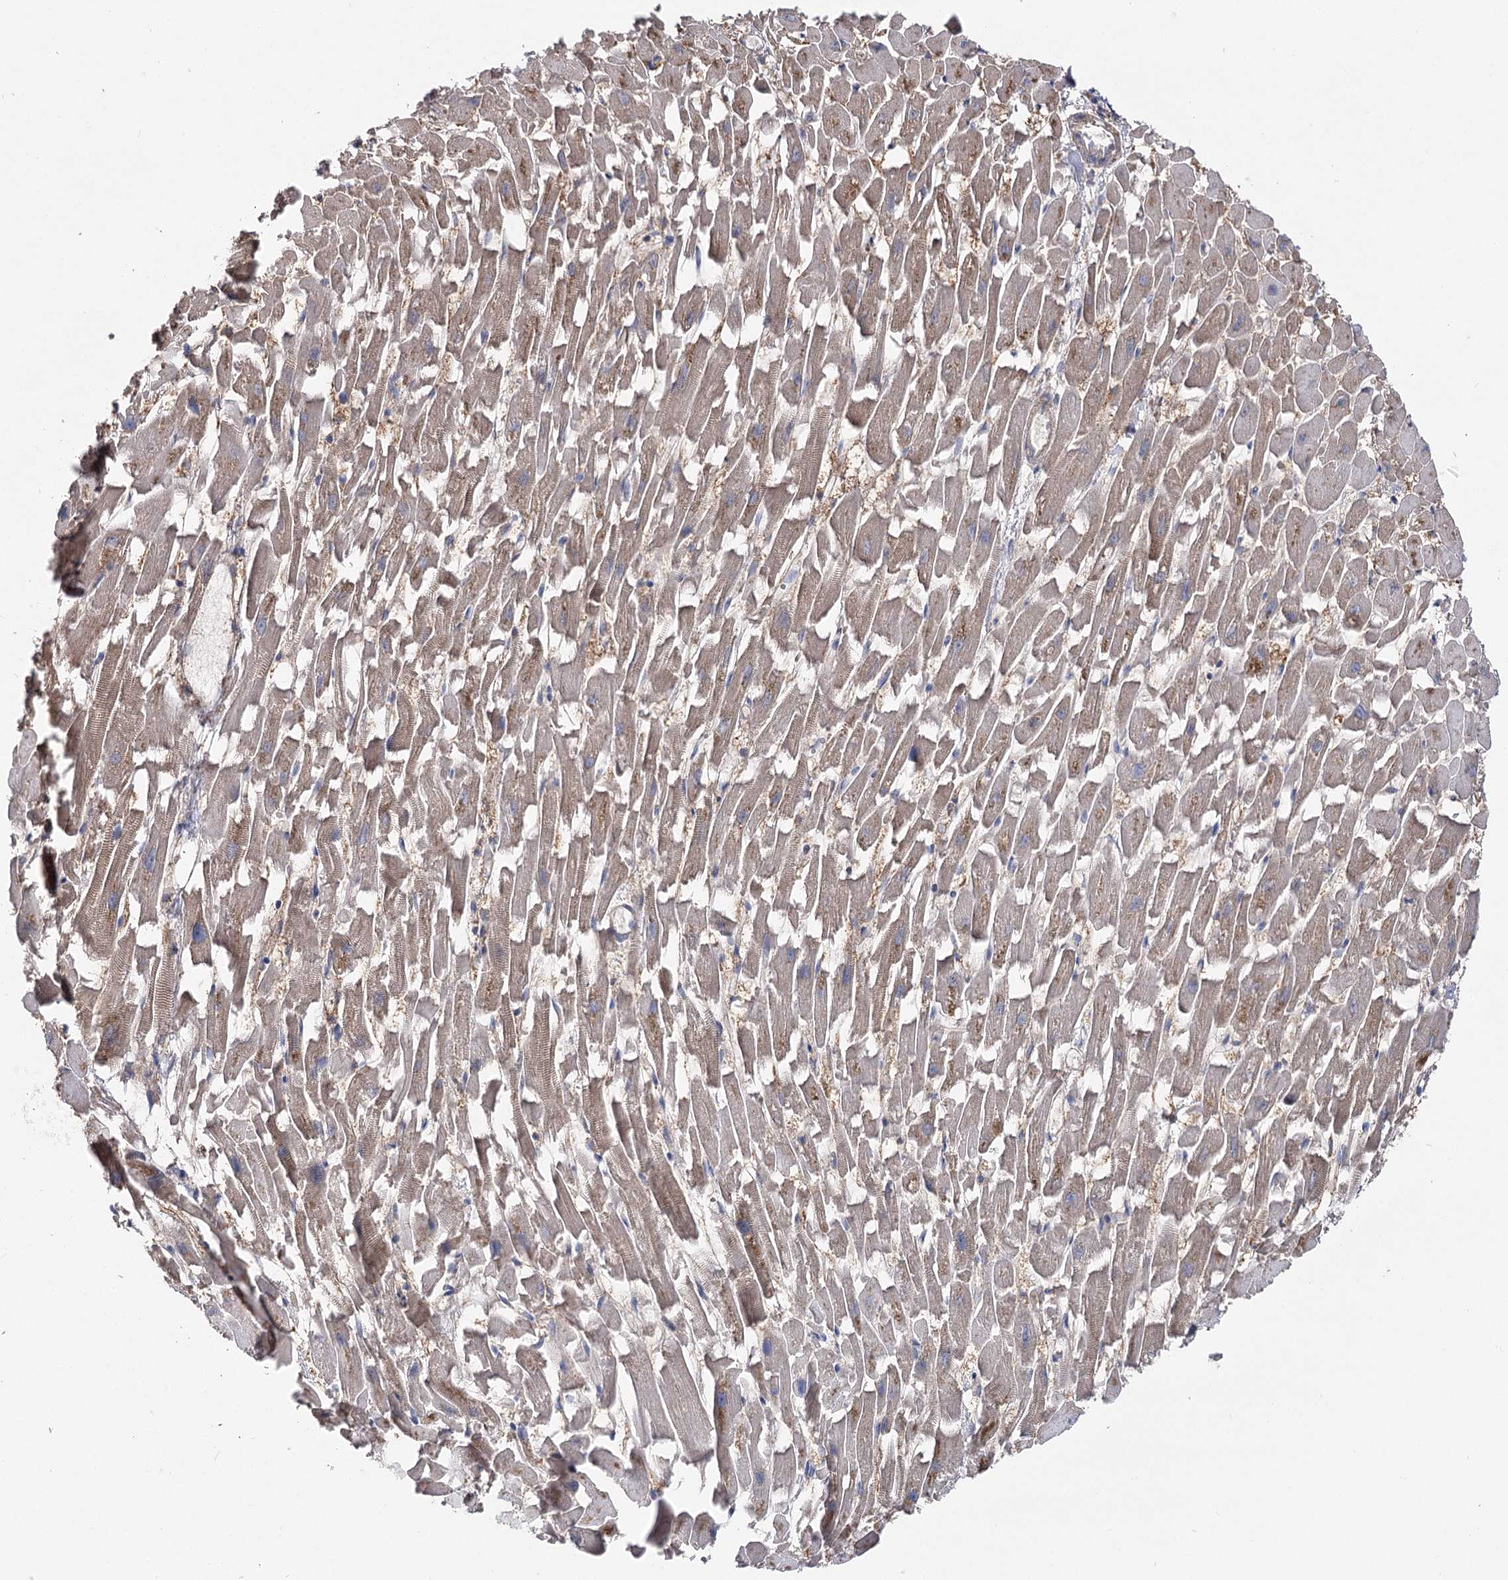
{"staining": {"intensity": "moderate", "quantity": ">75%", "location": "cytoplasmic/membranous"}, "tissue": "heart muscle", "cell_type": "Cardiomyocytes", "image_type": "normal", "snomed": [{"axis": "morphology", "description": "Normal tissue, NOS"}, {"axis": "topography", "description": "Heart"}], "caption": "An immunohistochemistry micrograph of unremarkable tissue is shown. Protein staining in brown highlights moderate cytoplasmic/membranous positivity in heart muscle within cardiomyocytes.", "gene": "UGP2", "patient": {"sex": "female", "age": 64}}